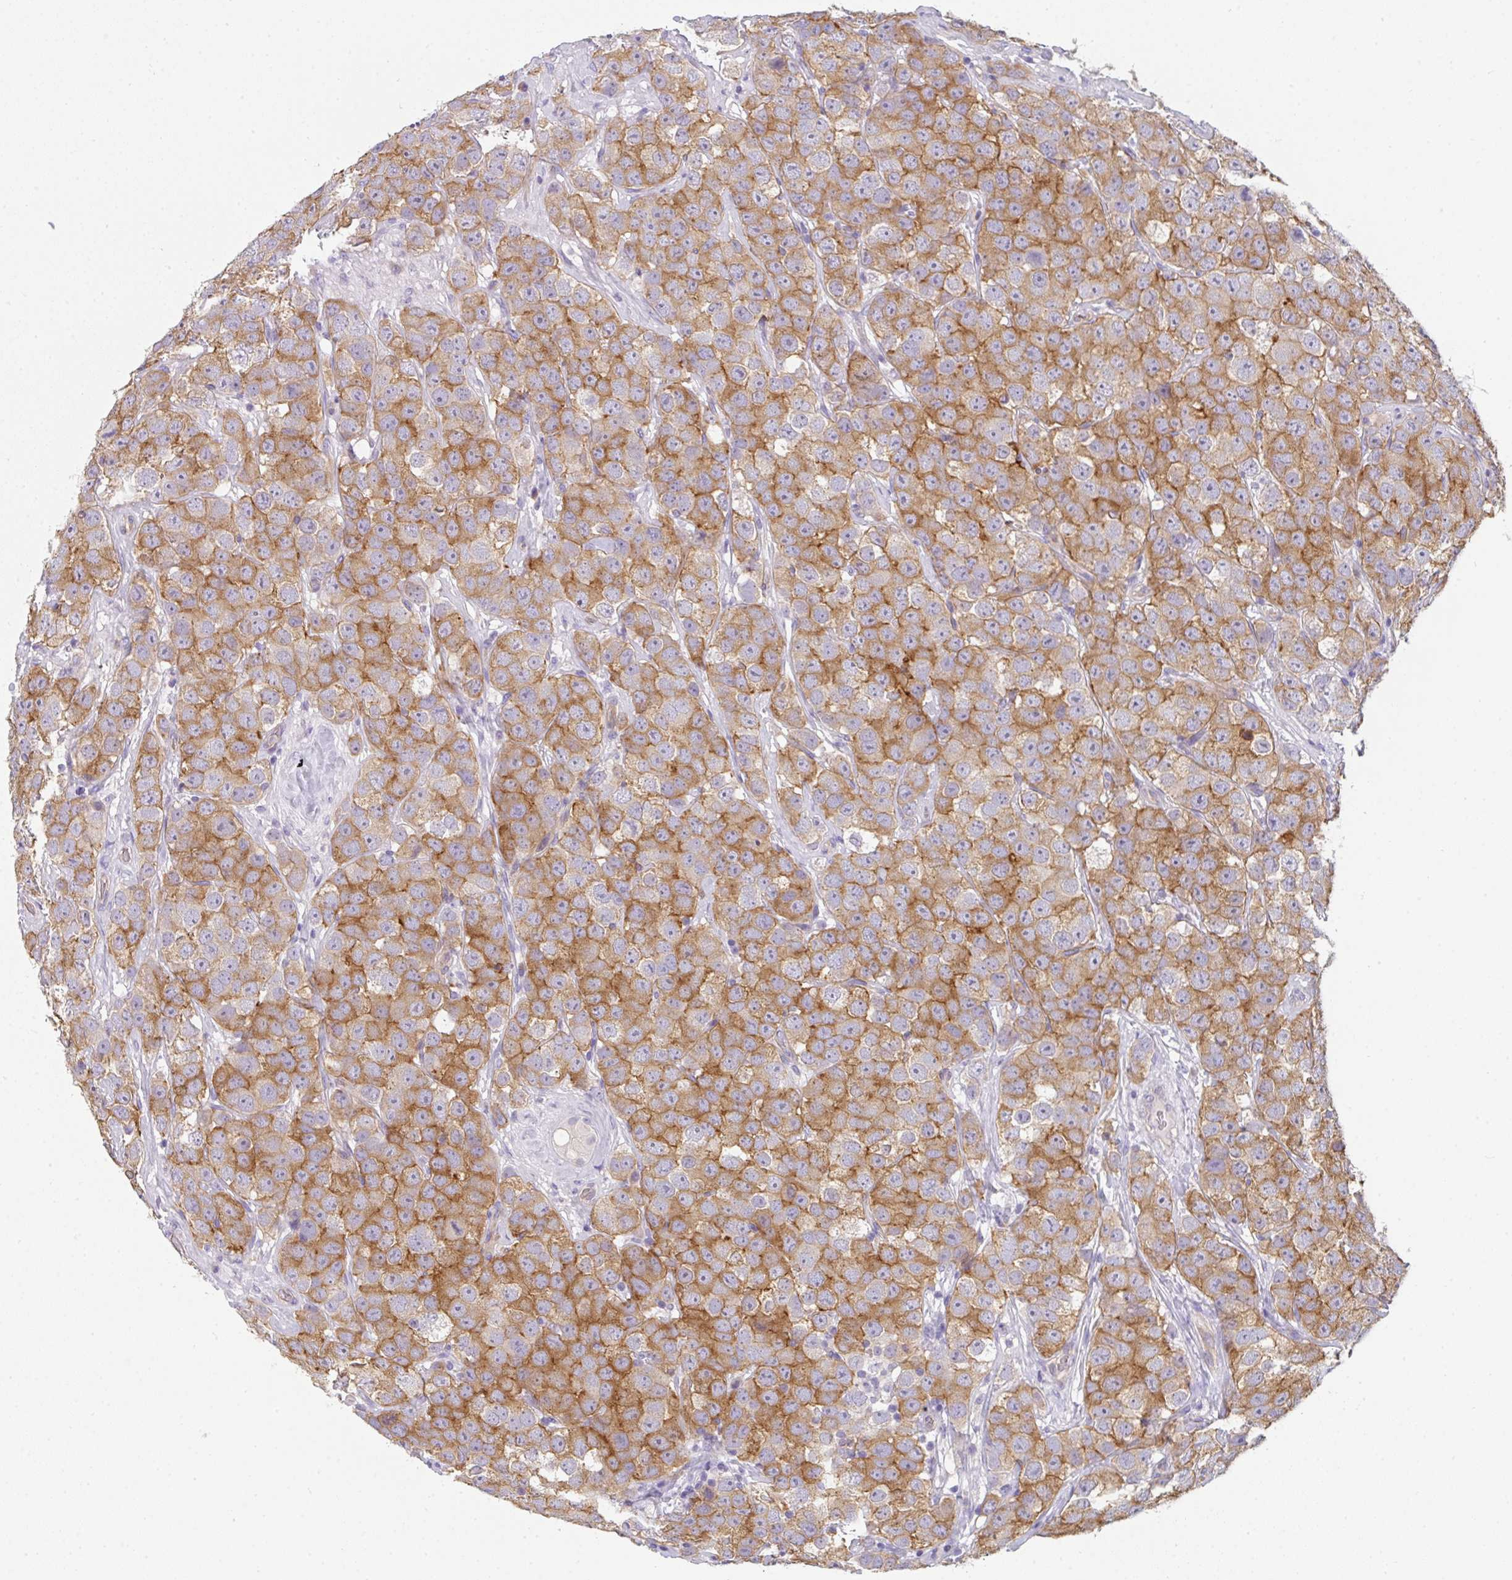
{"staining": {"intensity": "moderate", "quantity": "25%-75%", "location": "cytoplasmic/membranous"}, "tissue": "testis cancer", "cell_type": "Tumor cells", "image_type": "cancer", "snomed": [{"axis": "morphology", "description": "Seminoma, NOS"}, {"axis": "topography", "description": "Testis"}], "caption": "The histopathology image displays staining of seminoma (testis), revealing moderate cytoplasmic/membranous protein staining (brown color) within tumor cells. The staining is performed using DAB (3,3'-diaminobenzidine) brown chromogen to label protein expression. The nuclei are counter-stained blue using hematoxylin.", "gene": "FILIP1", "patient": {"sex": "male", "age": 28}}